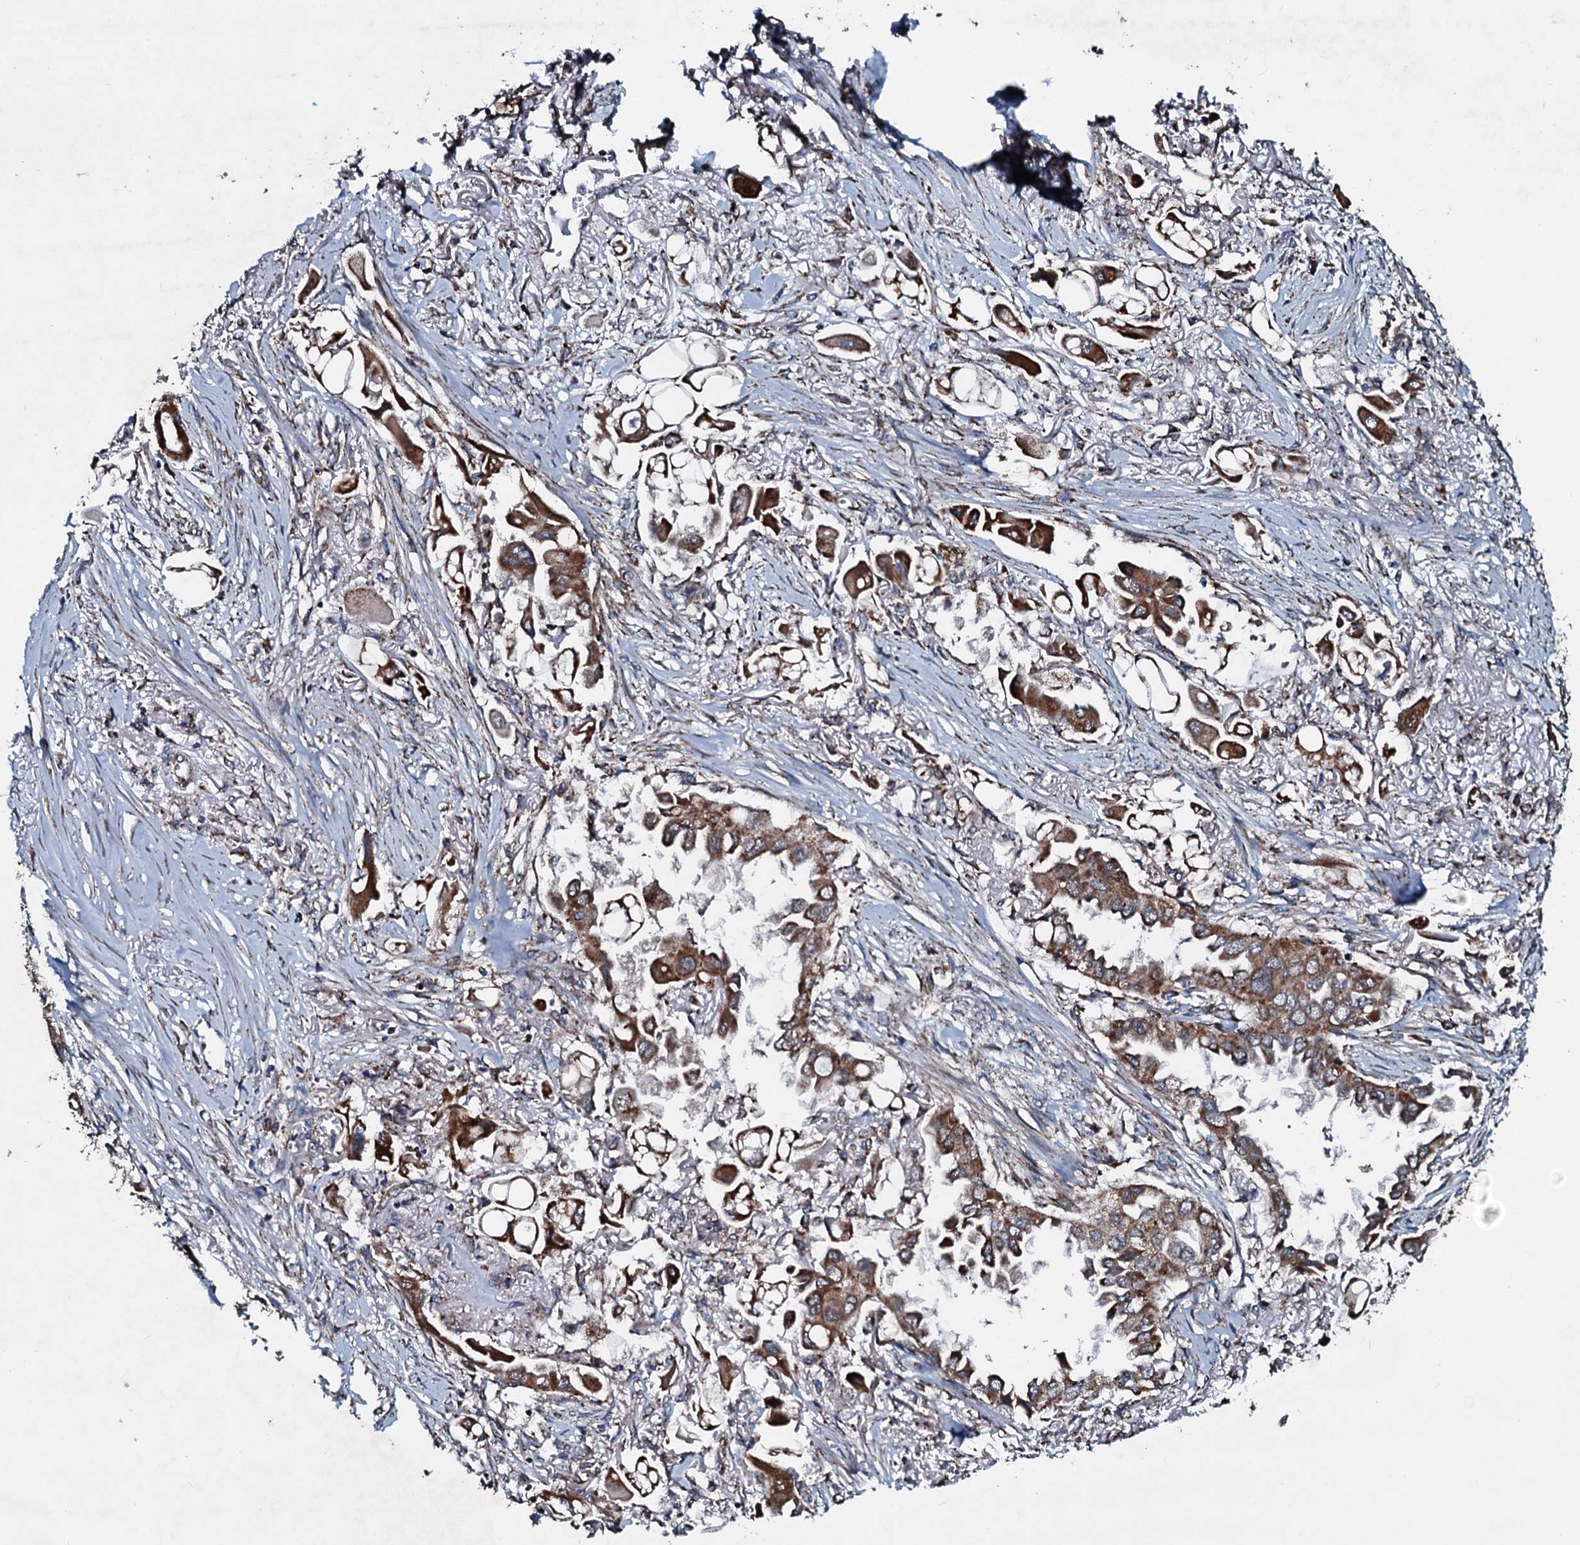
{"staining": {"intensity": "moderate", "quantity": ">75%", "location": "cytoplasmic/membranous"}, "tissue": "lung cancer", "cell_type": "Tumor cells", "image_type": "cancer", "snomed": [{"axis": "morphology", "description": "Adenocarcinoma, NOS"}, {"axis": "topography", "description": "Lung"}], "caption": "Protein expression analysis of human lung cancer (adenocarcinoma) reveals moderate cytoplasmic/membranous expression in approximately >75% of tumor cells.", "gene": "DYNC2I2", "patient": {"sex": "female", "age": 76}}